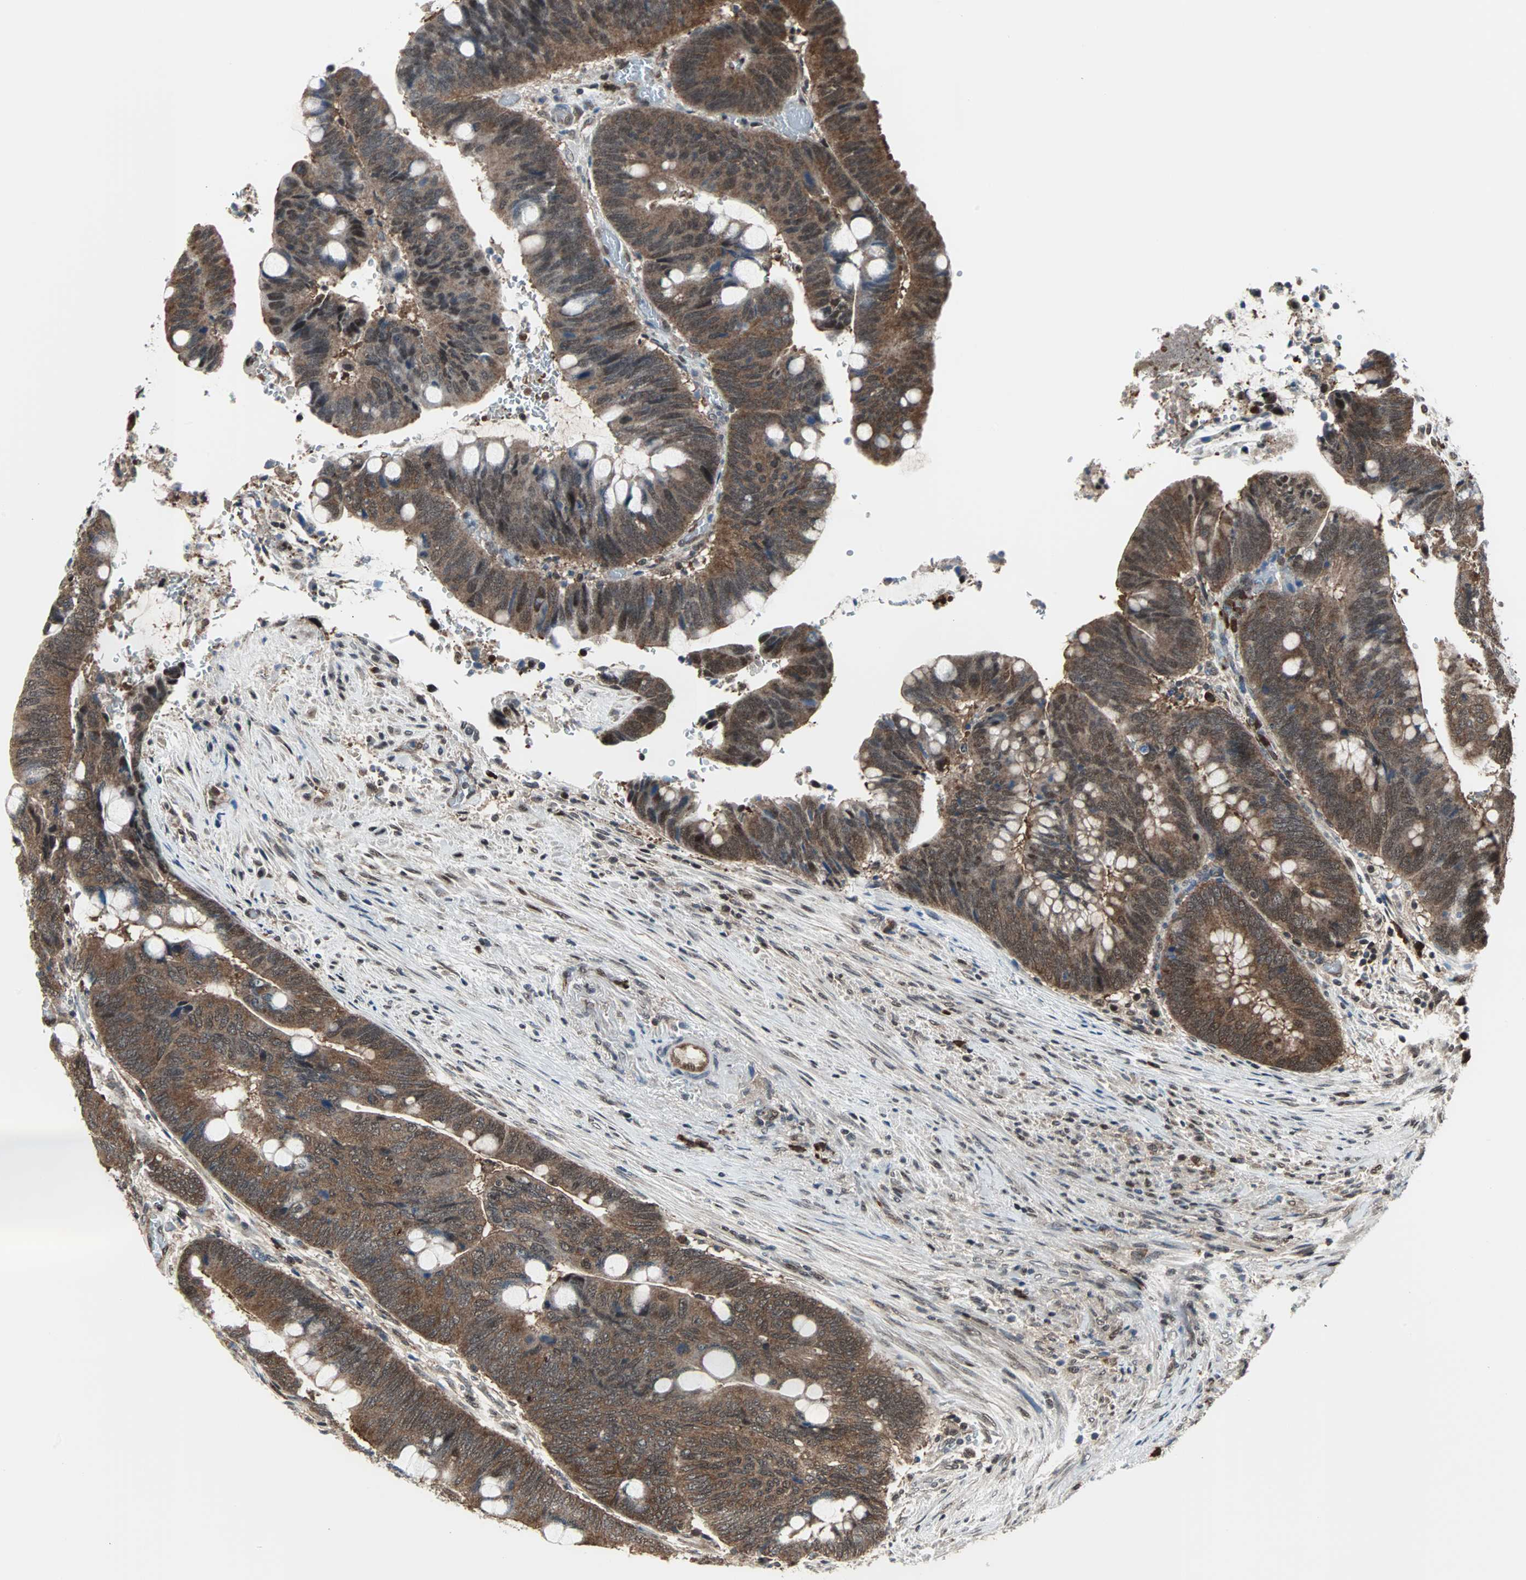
{"staining": {"intensity": "moderate", "quantity": ">75%", "location": "cytoplasmic/membranous"}, "tissue": "colorectal cancer", "cell_type": "Tumor cells", "image_type": "cancer", "snomed": [{"axis": "morphology", "description": "Normal tissue, NOS"}, {"axis": "morphology", "description": "Adenocarcinoma, NOS"}, {"axis": "topography", "description": "Rectum"}, {"axis": "topography", "description": "Peripheral nerve tissue"}], "caption": "Immunohistochemical staining of colorectal adenocarcinoma displays medium levels of moderate cytoplasmic/membranous expression in approximately >75% of tumor cells. (Stains: DAB in brown, nuclei in blue, Microscopy: brightfield microscopy at high magnification).", "gene": "VCP", "patient": {"sex": "male", "age": 92}}